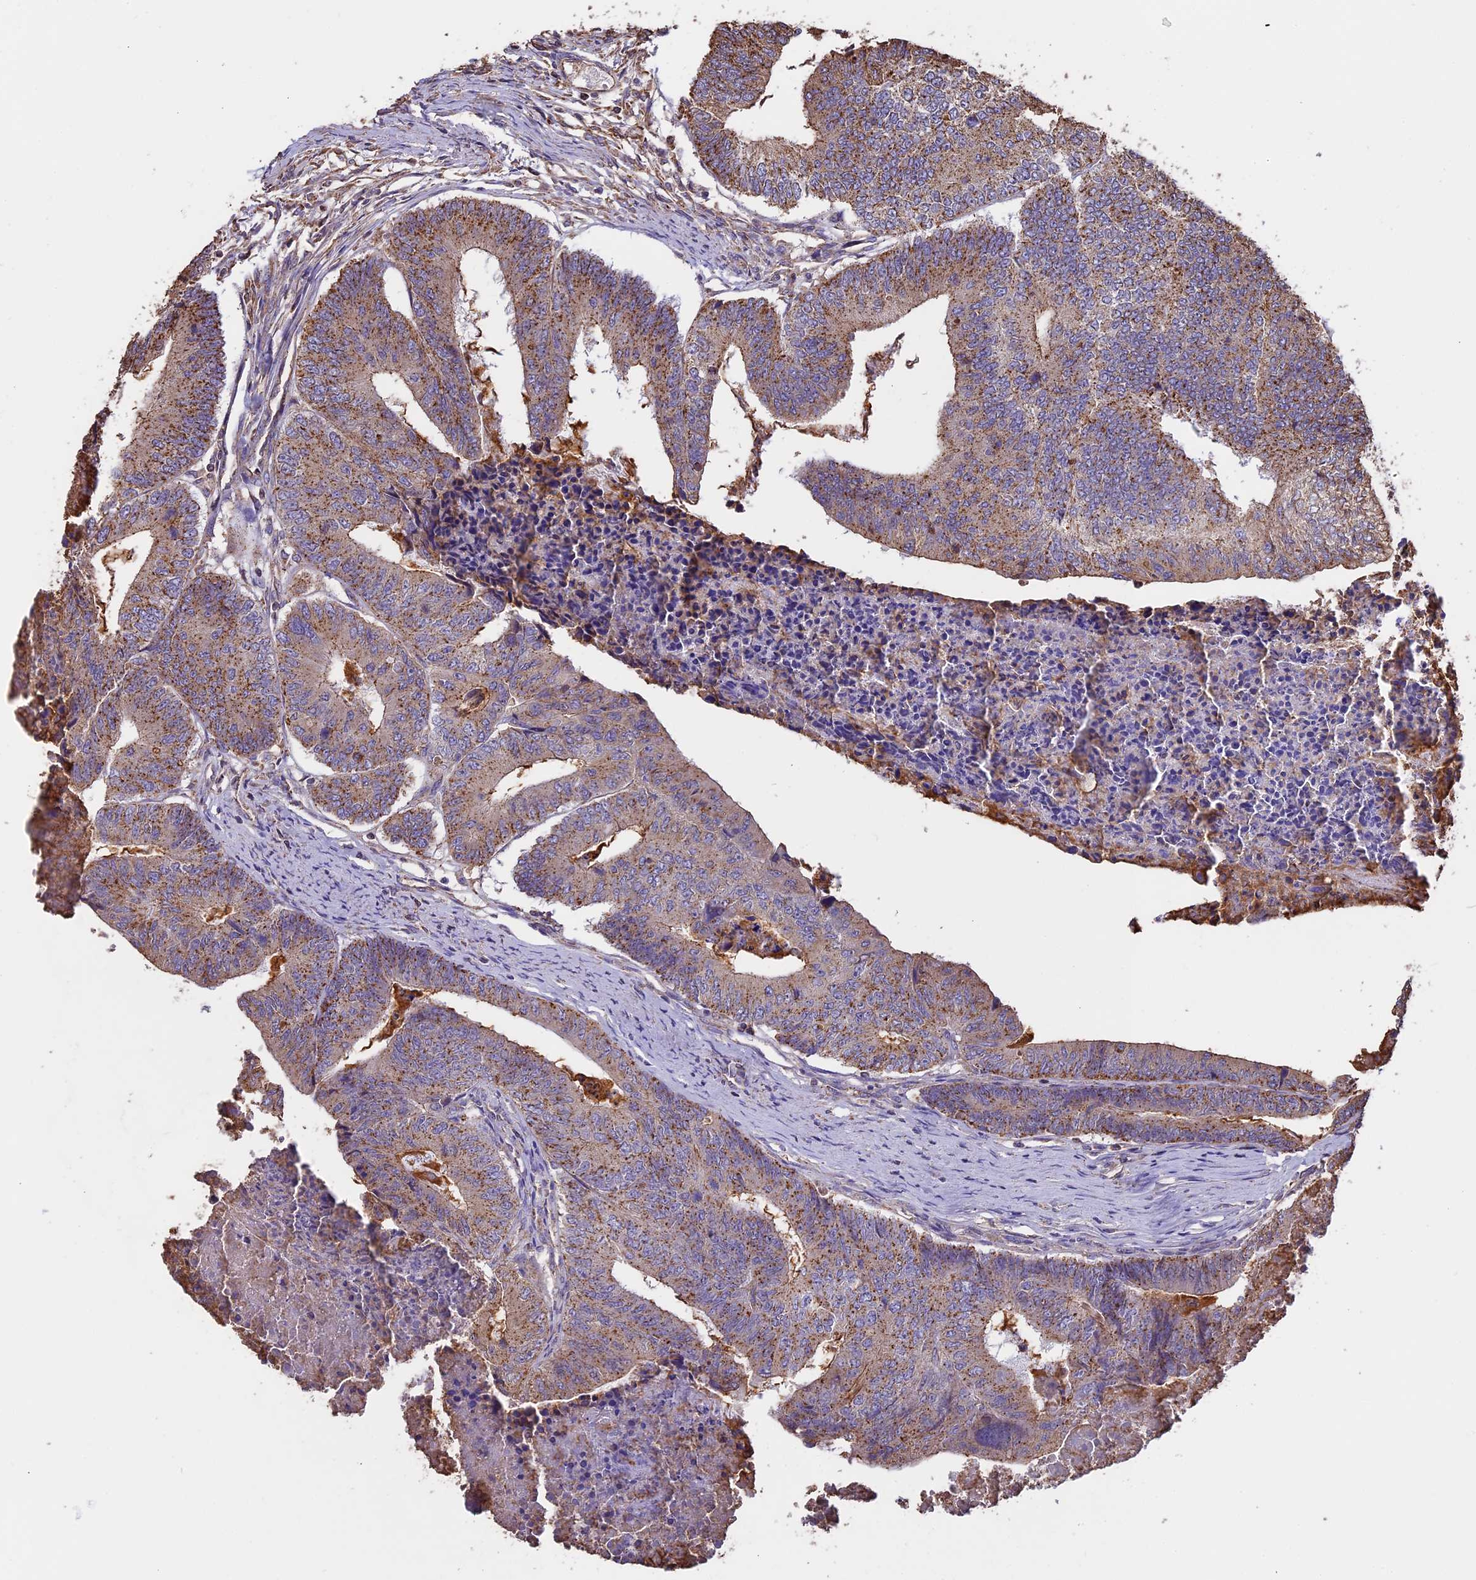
{"staining": {"intensity": "moderate", "quantity": "25%-75%", "location": "cytoplasmic/membranous"}, "tissue": "colorectal cancer", "cell_type": "Tumor cells", "image_type": "cancer", "snomed": [{"axis": "morphology", "description": "Adenocarcinoma, NOS"}, {"axis": "topography", "description": "Colon"}], "caption": "Adenocarcinoma (colorectal) was stained to show a protein in brown. There is medium levels of moderate cytoplasmic/membranous staining in approximately 25%-75% of tumor cells.", "gene": "CHMP2A", "patient": {"sex": "female", "age": 67}}